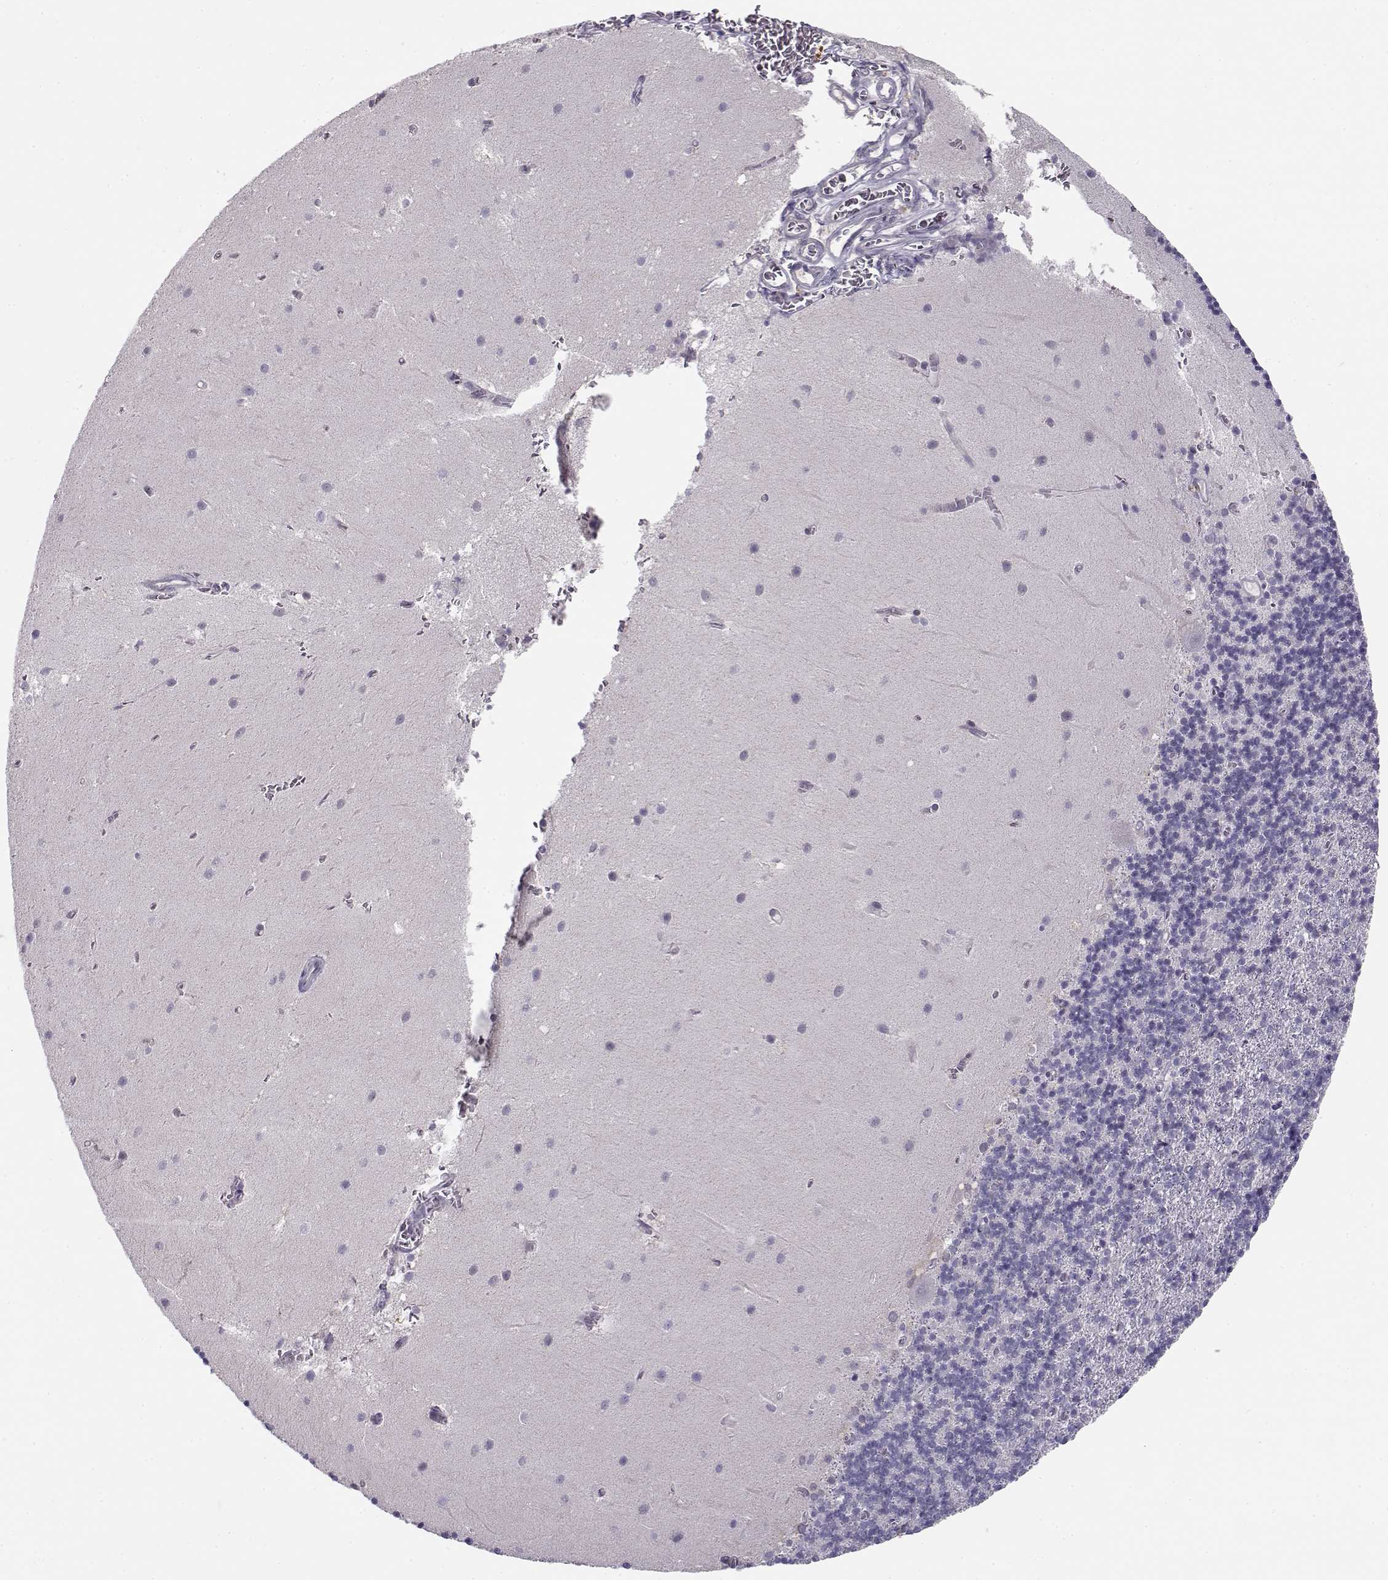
{"staining": {"intensity": "negative", "quantity": "none", "location": "none"}, "tissue": "cerebellum", "cell_type": "Cells in granular layer", "image_type": "normal", "snomed": [{"axis": "morphology", "description": "Normal tissue, NOS"}, {"axis": "topography", "description": "Cerebellum"}], "caption": "Immunohistochemical staining of normal cerebellum displays no significant expression in cells in granular layer.", "gene": "C16orf86", "patient": {"sex": "male", "age": 70}}